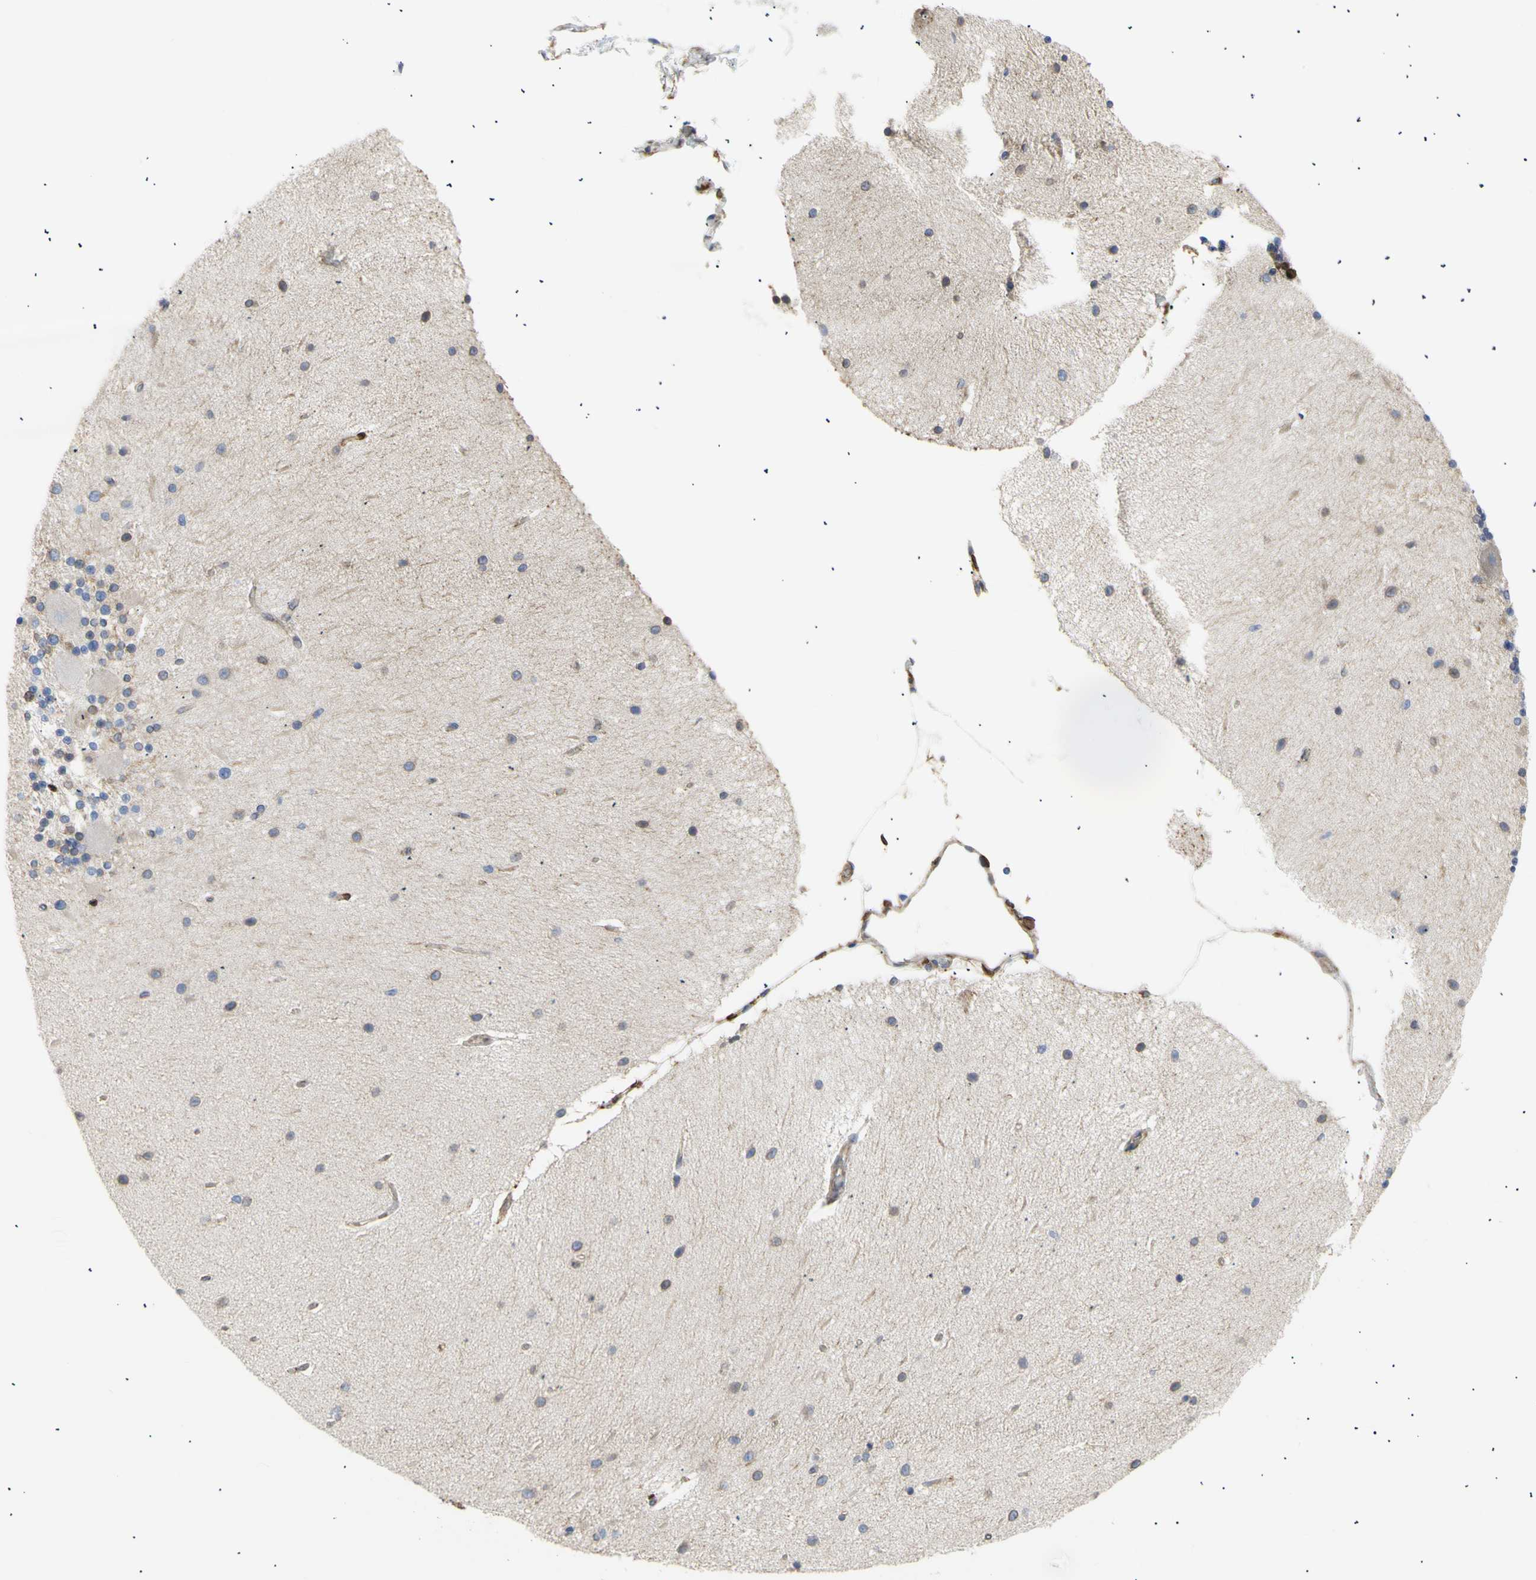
{"staining": {"intensity": "negative", "quantity": "none", "location": "none"}, "tissue": "cerebellum", "cell_type": "Cells in granular layer", "image_type": "normal", "snomed": [{"axis": "morphology", "description": "Normal tissue, NOS"}, {"axis": "topography", "description": "Cerebellum"}], "caption": "Immunohistochemical staining of unremarkable human cerebellum shows no significant positivity in cells in granular layer.", "gene": "ERLIN1", "patient": {"sex": "female", "age": 54}}